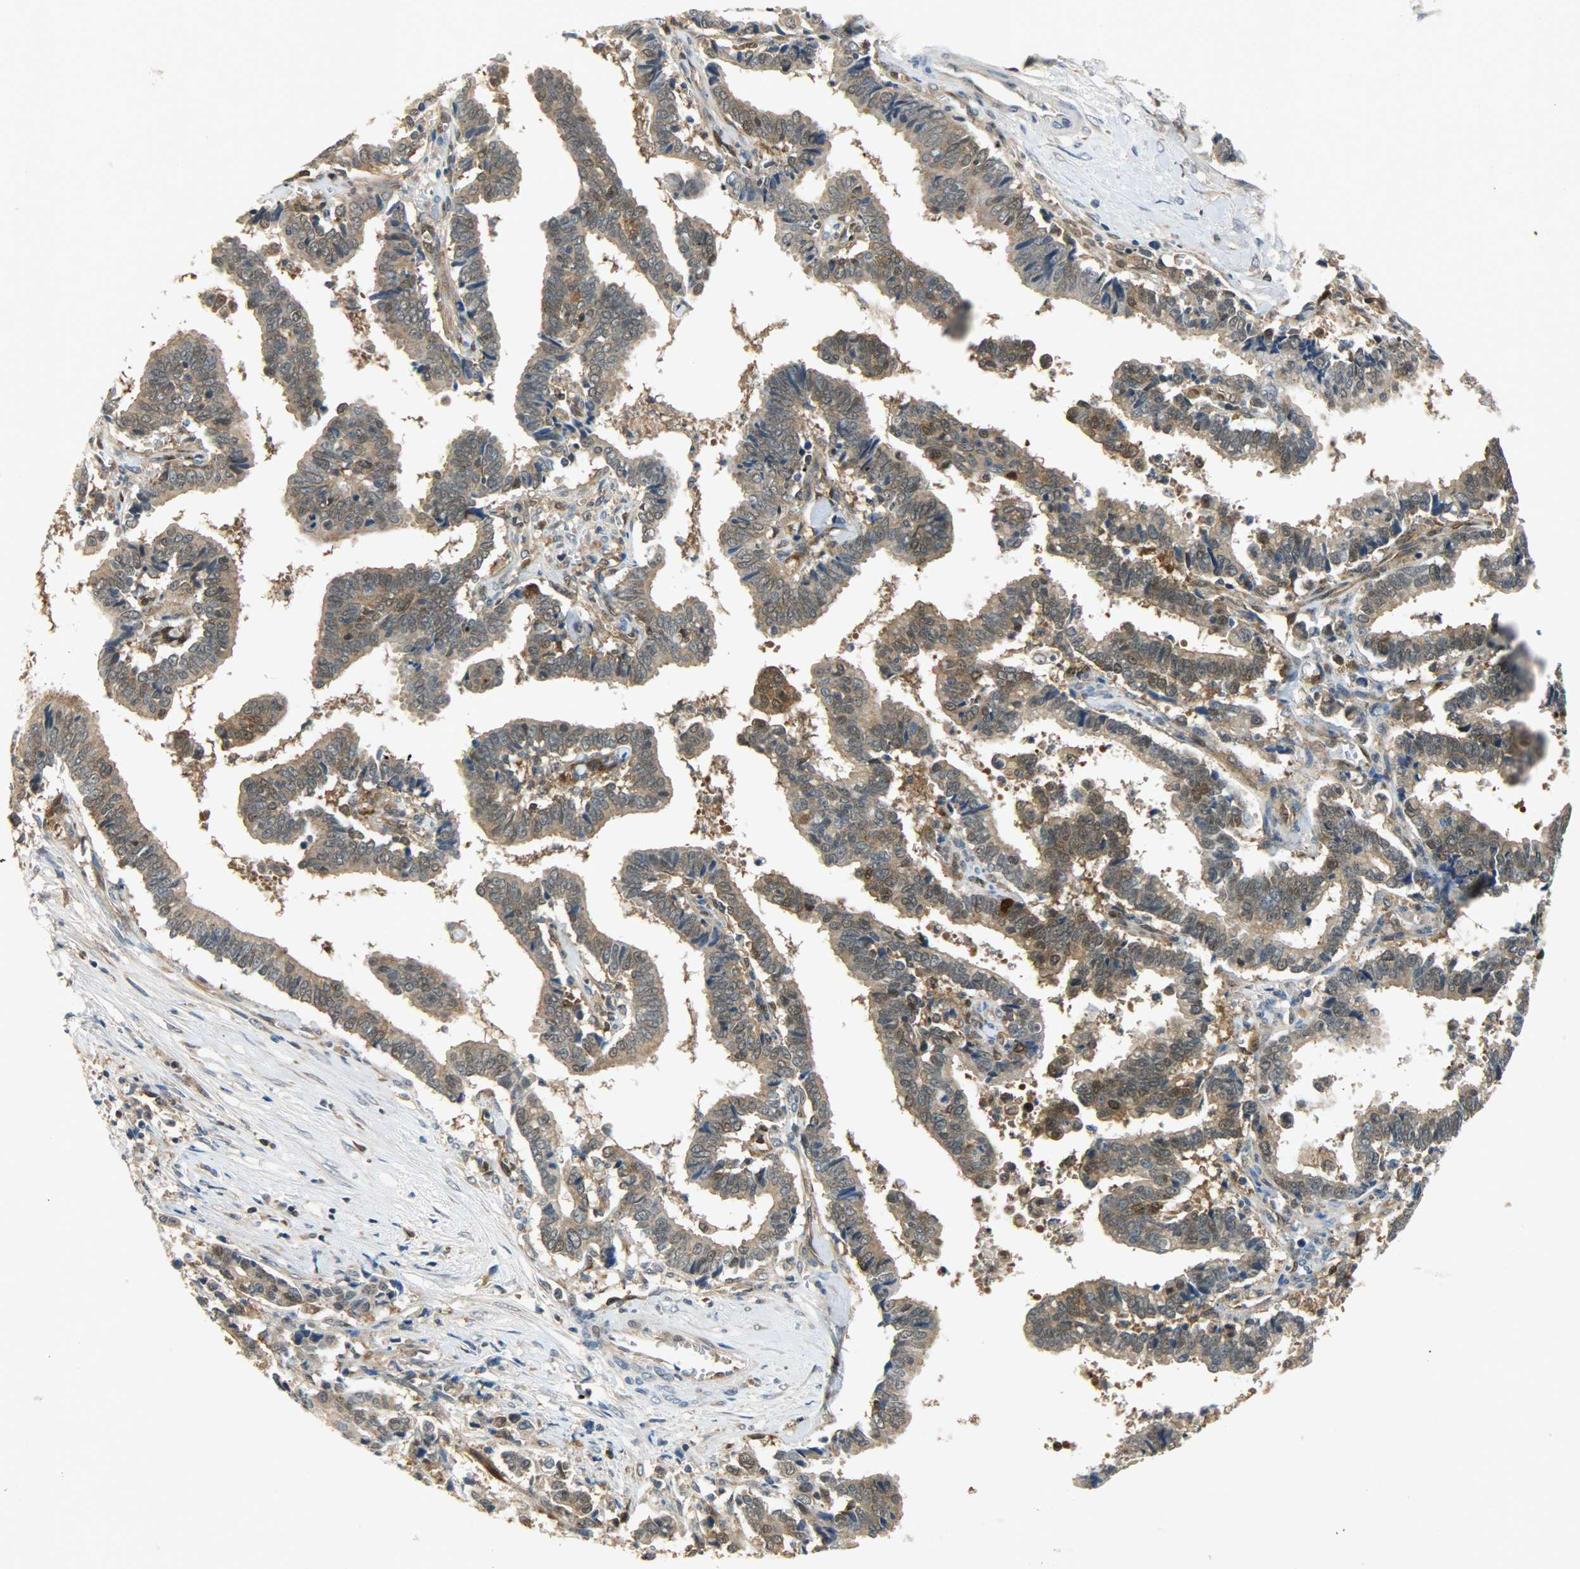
{"staining": {"intensity": "strong", "quantity": ">75%", "location": "cytoplasmic/membranous,nuclear"}, "tissue": "liver cancer", "cell_type": "Tumor cells", "image_type": "cancer", "snomed": [{"axis": "morphology", "description": "Cholangiocarcinoma"}, {"axis": "topography", "description": "Liver"}], "caption": "This is an image of immunohistochemistry (IHC) staining of liver cholangiocarcinoma, which shows strong staining in the cytoplasmic/membranous and nuclear of tumor cells.", "gene": "EIF4EBP1", "patient": {"sex": "male", "age": 57}}